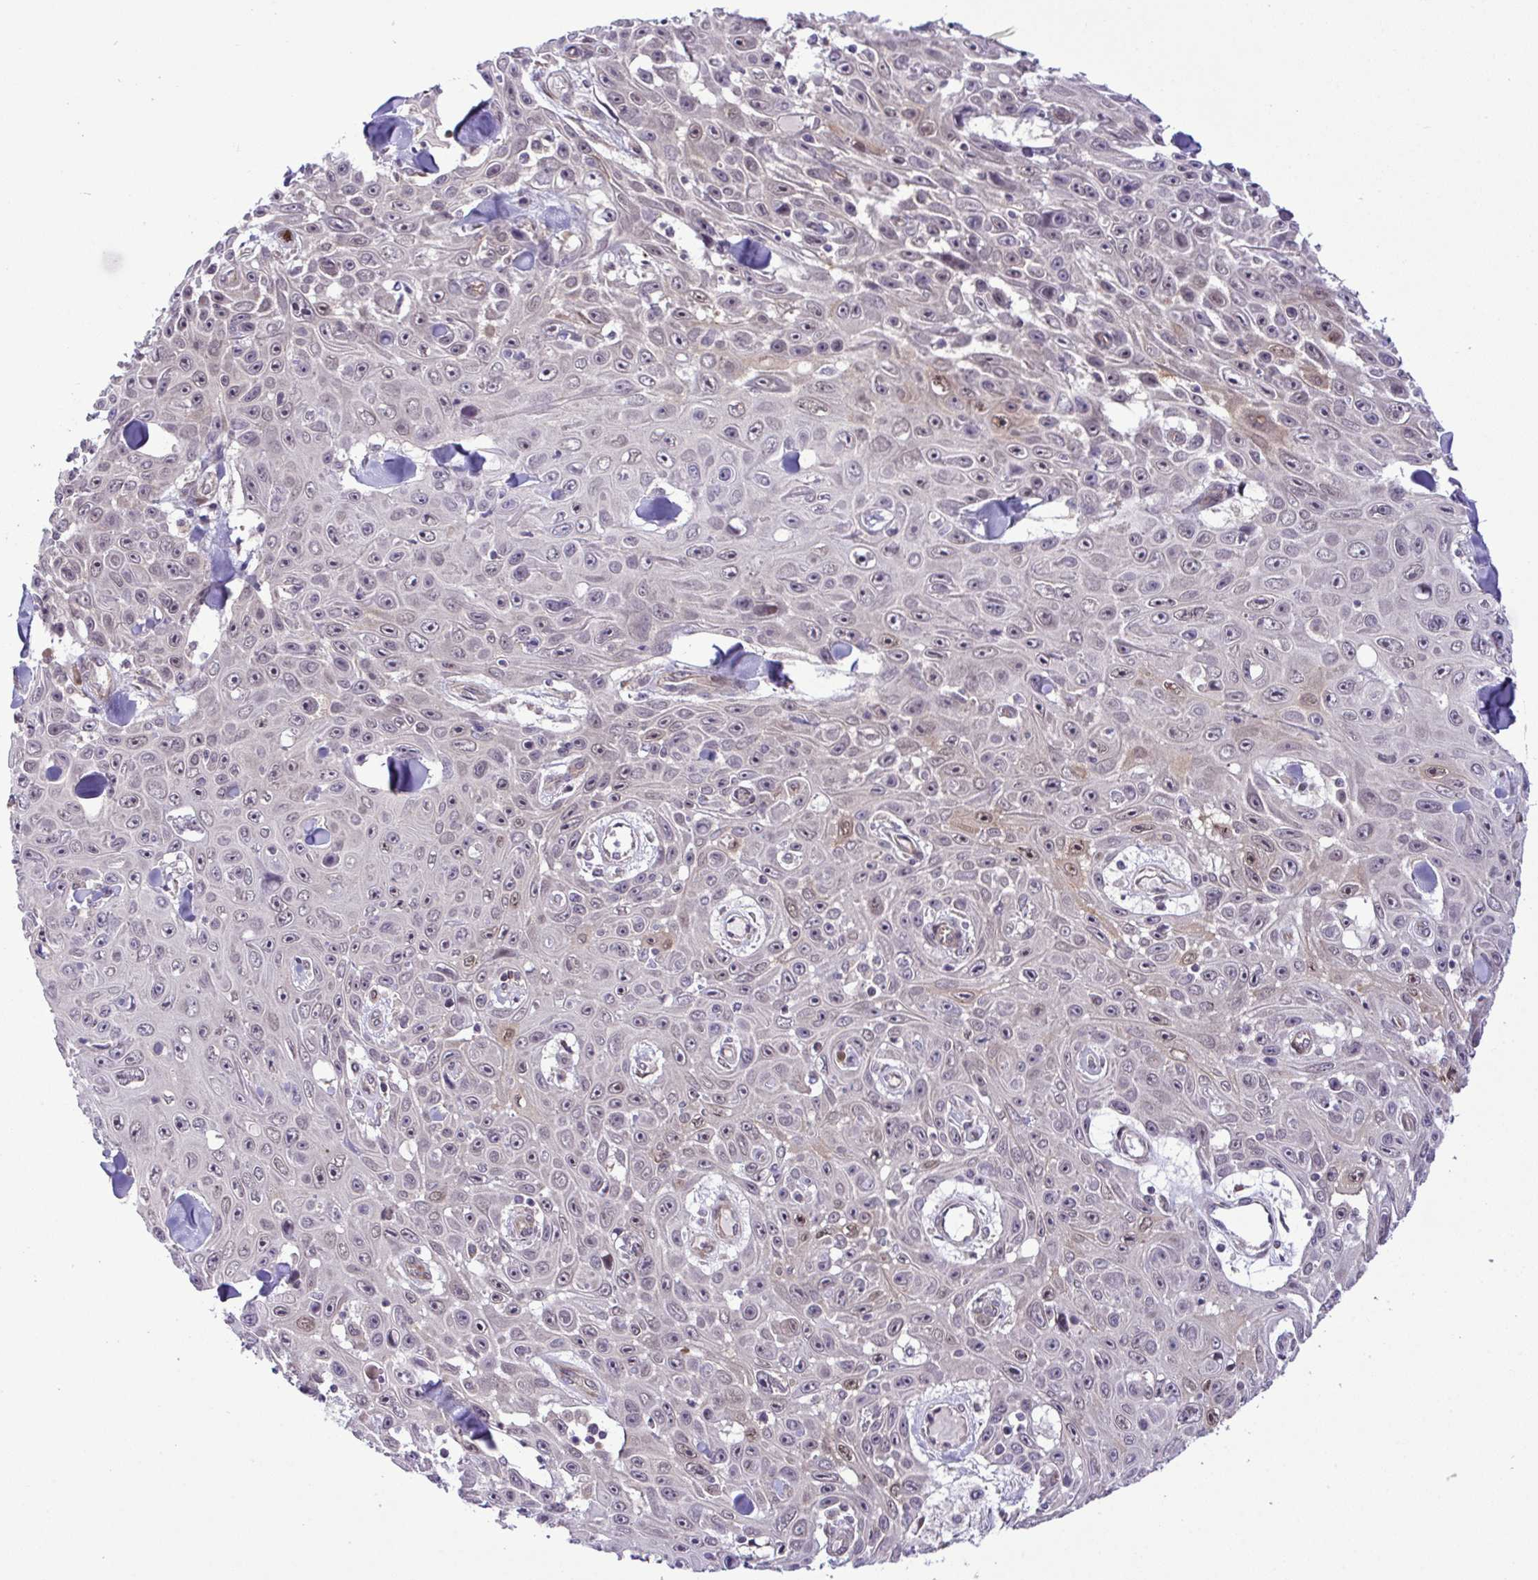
{"staining": {"intensity": "moderate", "quantity": "<25%", "location": "cytoplasmic/membranous,nuclear"}, "tissue": "skin cancer", "cell_type": "Tumor cells", "image_type": "cancer", "snomed": [{"axis": "morphology", "description": "Squamous cell carcinoma, NOS"}, {"axis": "topography", "description": "Skin"}], "caption": "This histopathology image exhibits skin cancer stained with immunohistochemistry (IHC) to label a protein in brown. The cytoplasmic/membranous and nuclear of tumor cells show moderate positivity for the protein. Nuclei are counter-stained blue.", "gene": "CMPK1", "patient": {"sex": "male", "age": 82}}